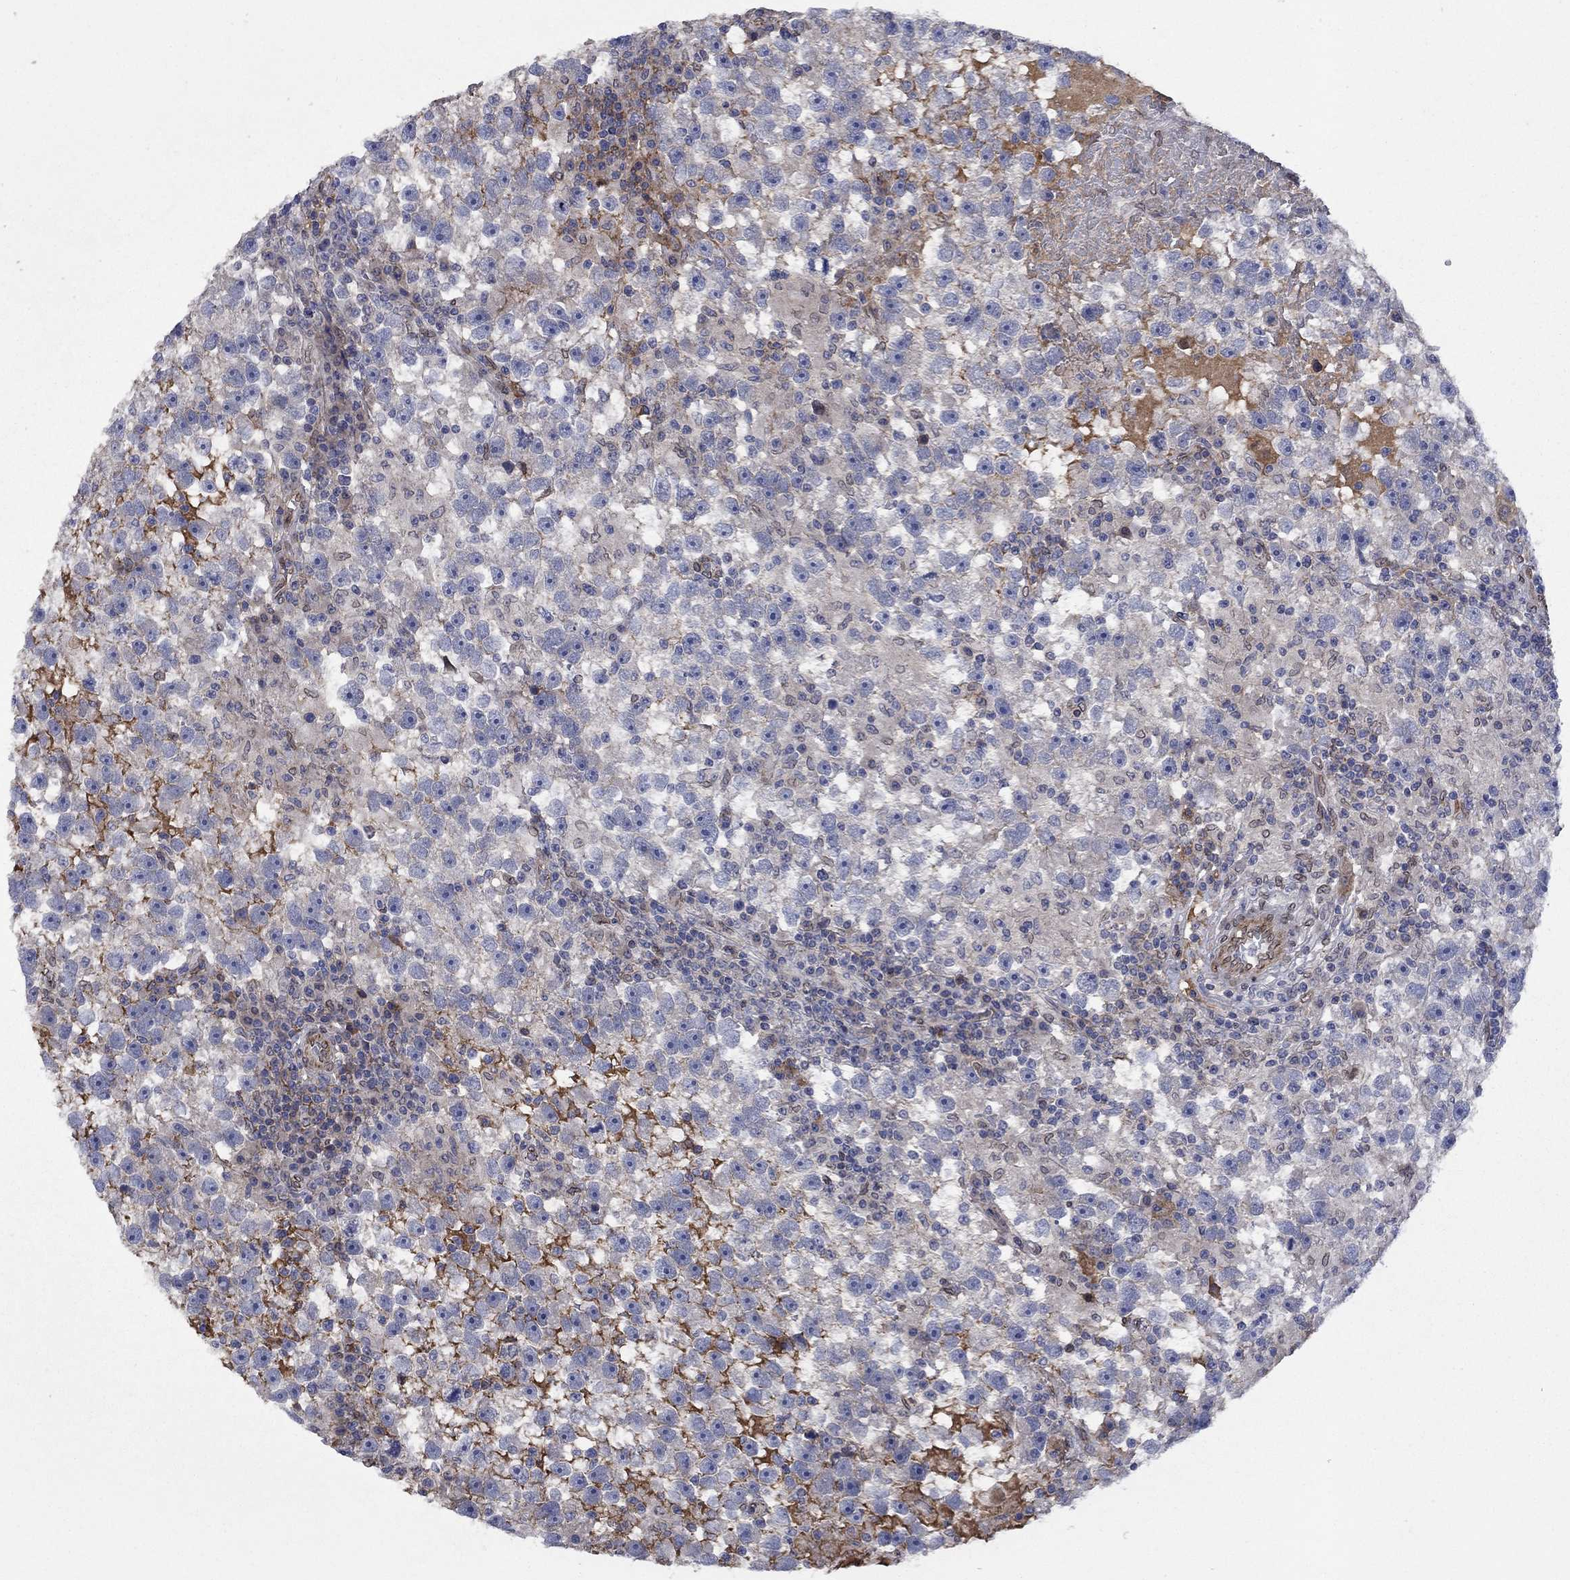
{"staining": {"intensity": "negative", "quantity": "none", "location": "none"}, "tissue": "testis cancer", "cell_type": "Tumor cells", "image_type": "cancer", "snomed": [{"axis": "morphology", "description": "Seminoma, NOS"}, {"axis": "topography", "description": "Testis"}], "caption": "High magnification brightfield microscopy of seminoma (testis) stained with DAB (brown) and counterstained with hematoxylin (blue): tumor cells show no significant positivity. Nuclei are stained in blue.", "gene": "EMC9", "patient": {"sex": "male", "age": 47}}